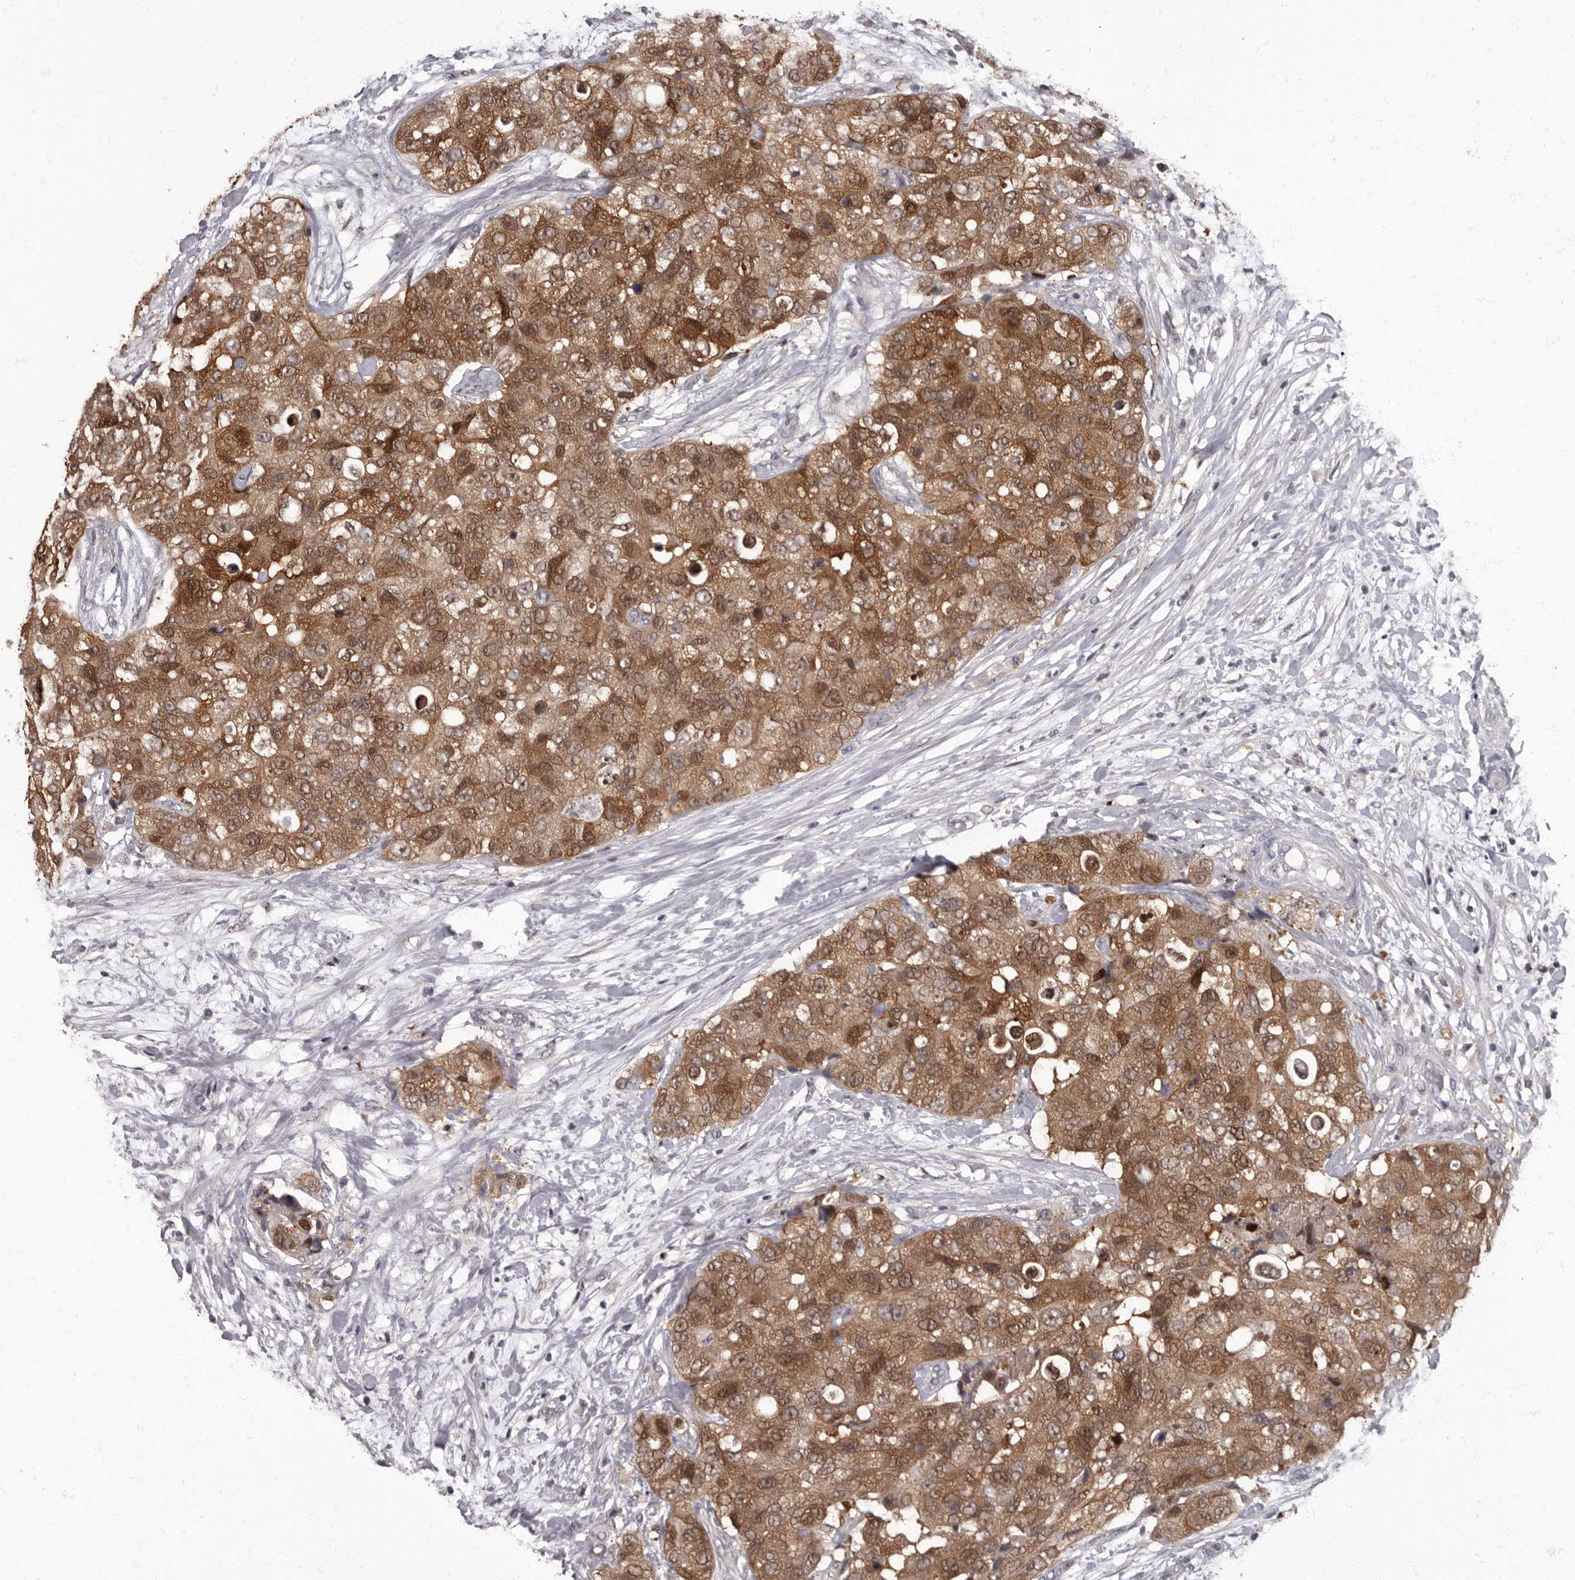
{"staining": {"intensity": "moderate", "quantity": ">75%", "location": "cytoplasmic/membranous,nuclear"}, "tissue": "breast cancer", "cell_type": "Tumor cells", "image_type": "cancer", "snomed": [{"axis": "morphology", "description": "Duct carcinoma"}, {"axis": "topography", "description": "Breast"}], "caption": "Immunohistochemical staining of human infiltrating ductal carcinoma (breast) shows medium levels of moderate cytoplasmic/membranous and nuclear staining in about >75% of tumor cells.", "gene": "C1orf50", "patient": {"sex": "female", "age": 62}}